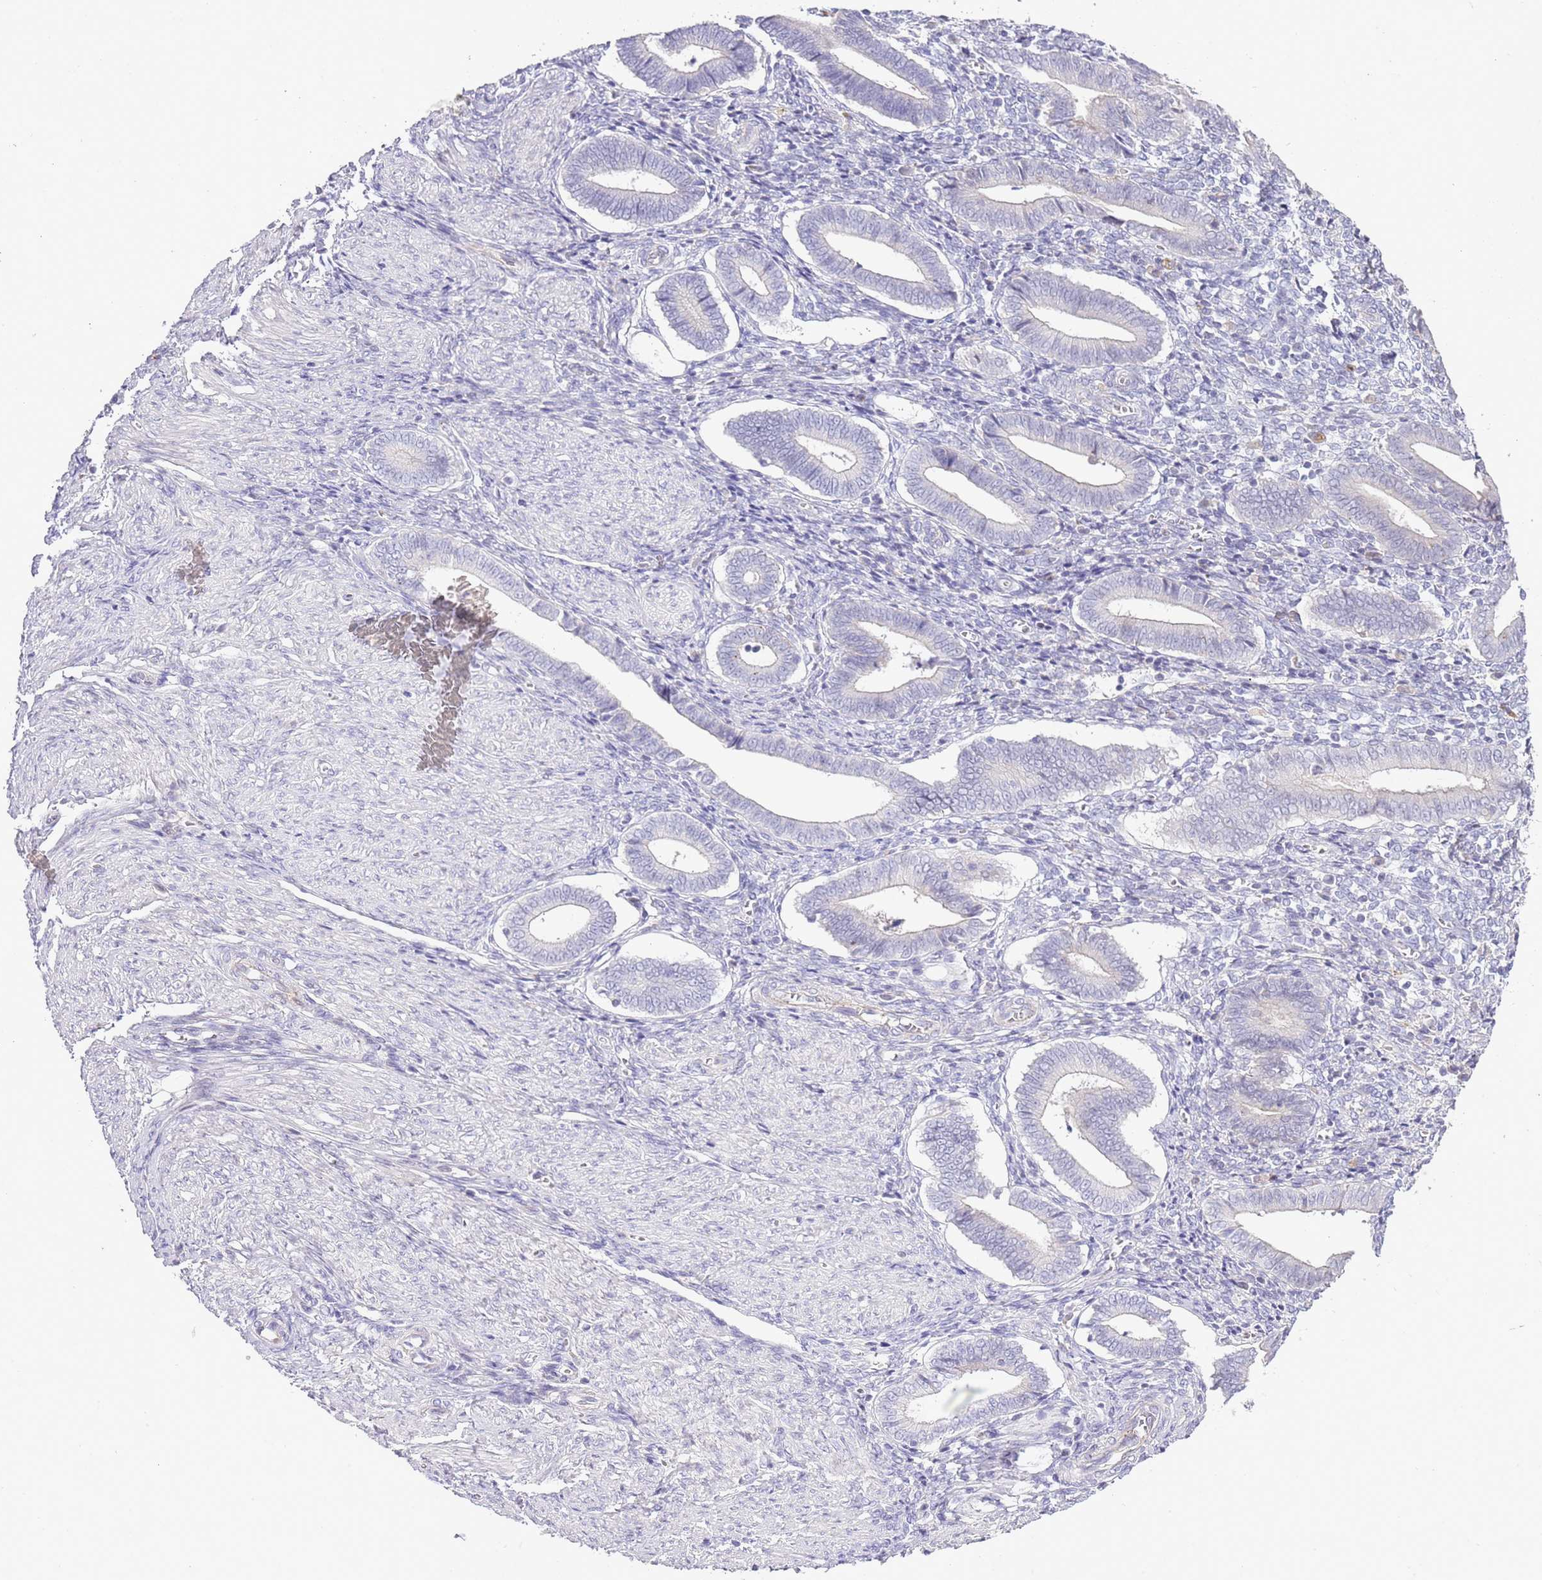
{"staining": {"intensity": "negative", "quantity": "none", "location": "none"}, "tissue": "endometrium", "cell_type": "Cells in endometrial stroma", "image_type": "normal", "snomed": [{"axis": "morphology", "description": "Normal tissue, NOS"}, {"axis": "topography", "description": "Other"}, {"axis": "topography", "description": "Endometrium"}], "caption": "The IHC micrograph has no significant staining in cells in endometrial stroma of endometrium.", "gene": "ABHD17A", "patient": {"sex": "female", "age": 44}}